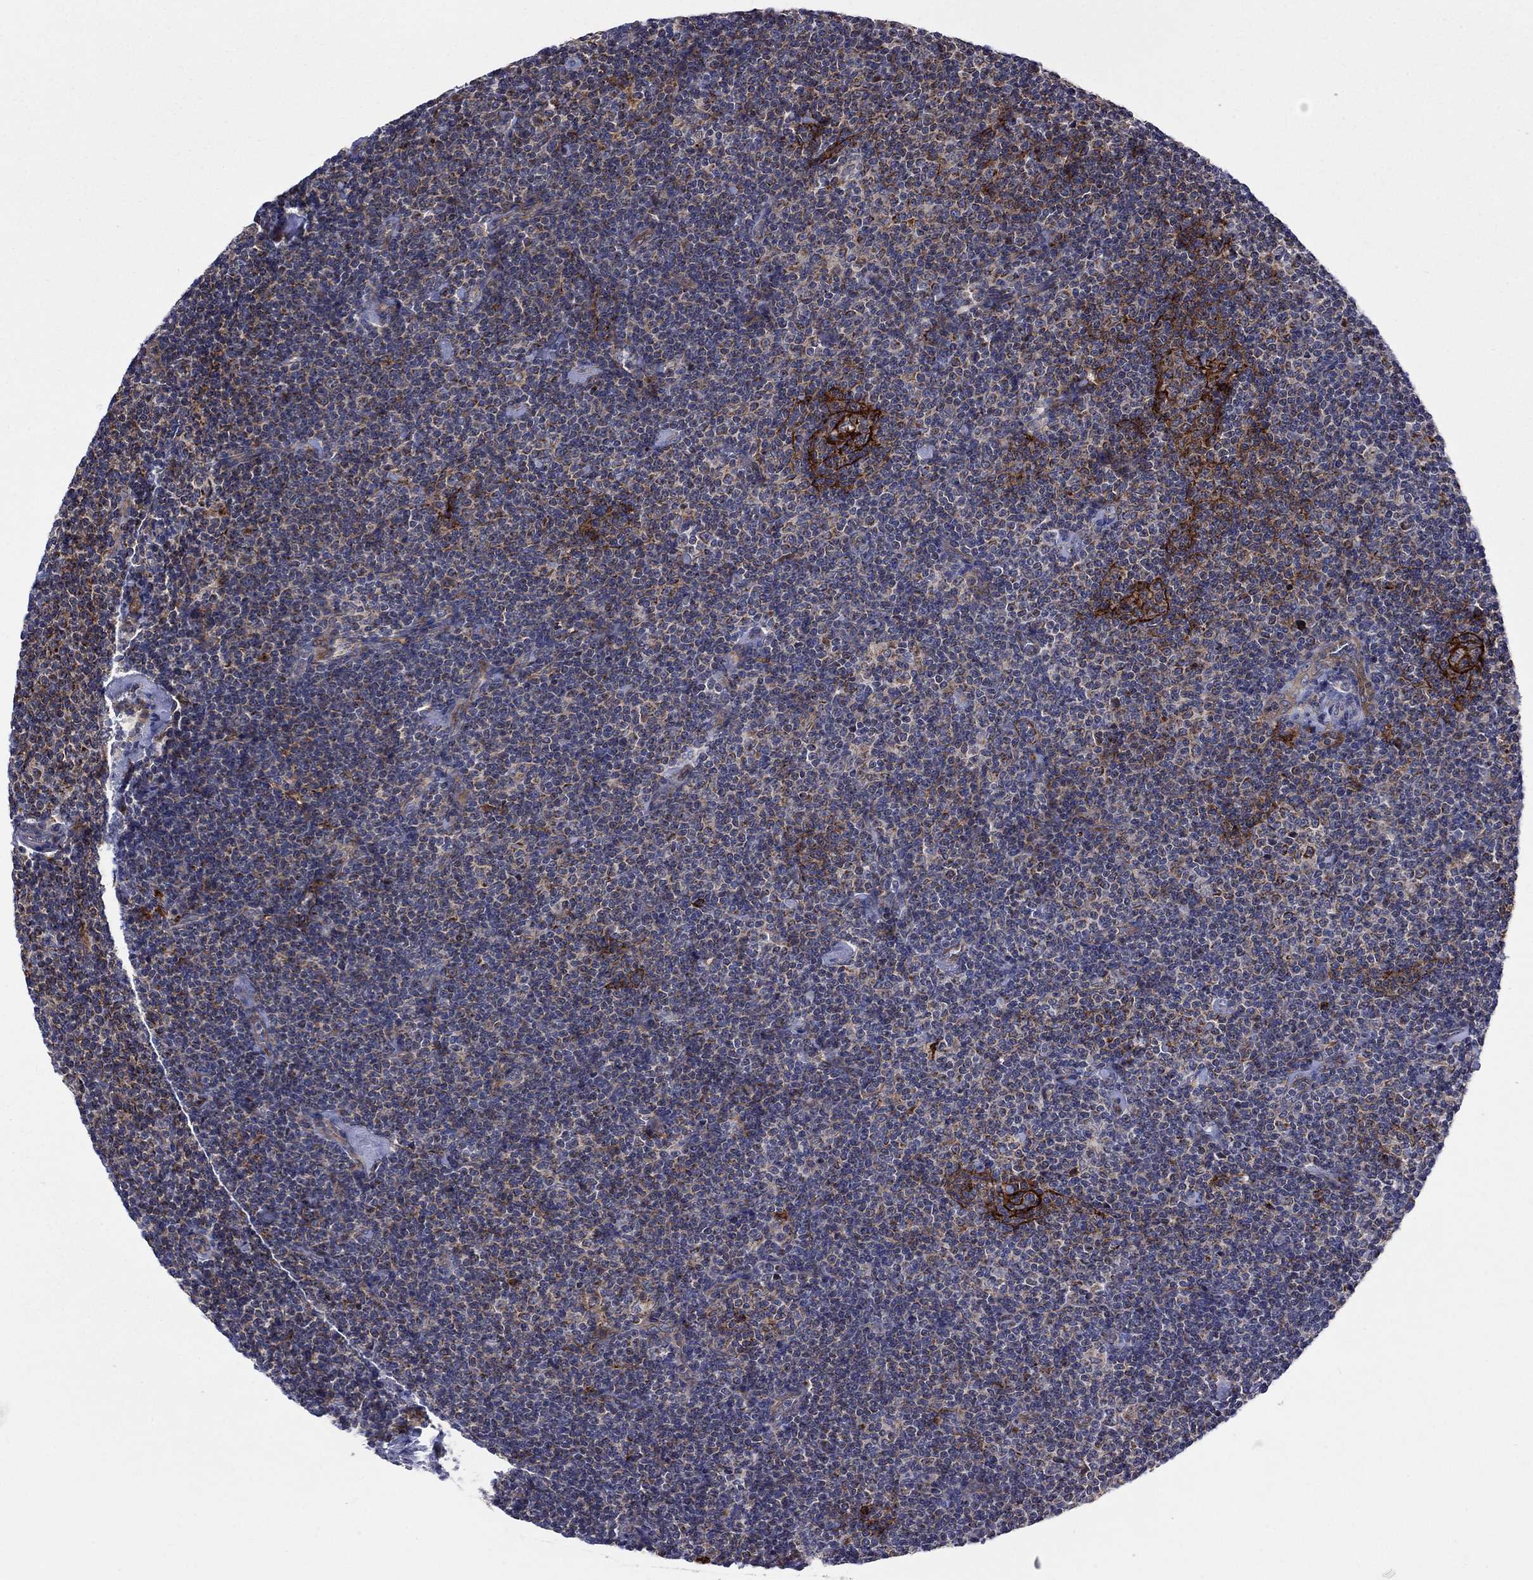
{"staining": {"intensity": "moderate", "quantity": "<25%", "location": "cytoplasmic/membranous"}, "tissue": "lymphoma", "cell_type": "Tumor cells", "image_type": "cancer", "snomed": [{"axis": "morphology", "description": "Malignant lymphoma, non-Hodgkin's type, Low grade"}, {"axis": "topography", "description": "Lymph node"}], "caption": "Tumor cells show low levels of moderate cytoplasmic/membranous staining in approximately <25% of cells in human low-grade malignant lymphoma, non-Hodgkin's type.", "gene": "SLC35F2", "patient": {"sex": "male", "age": 81}}